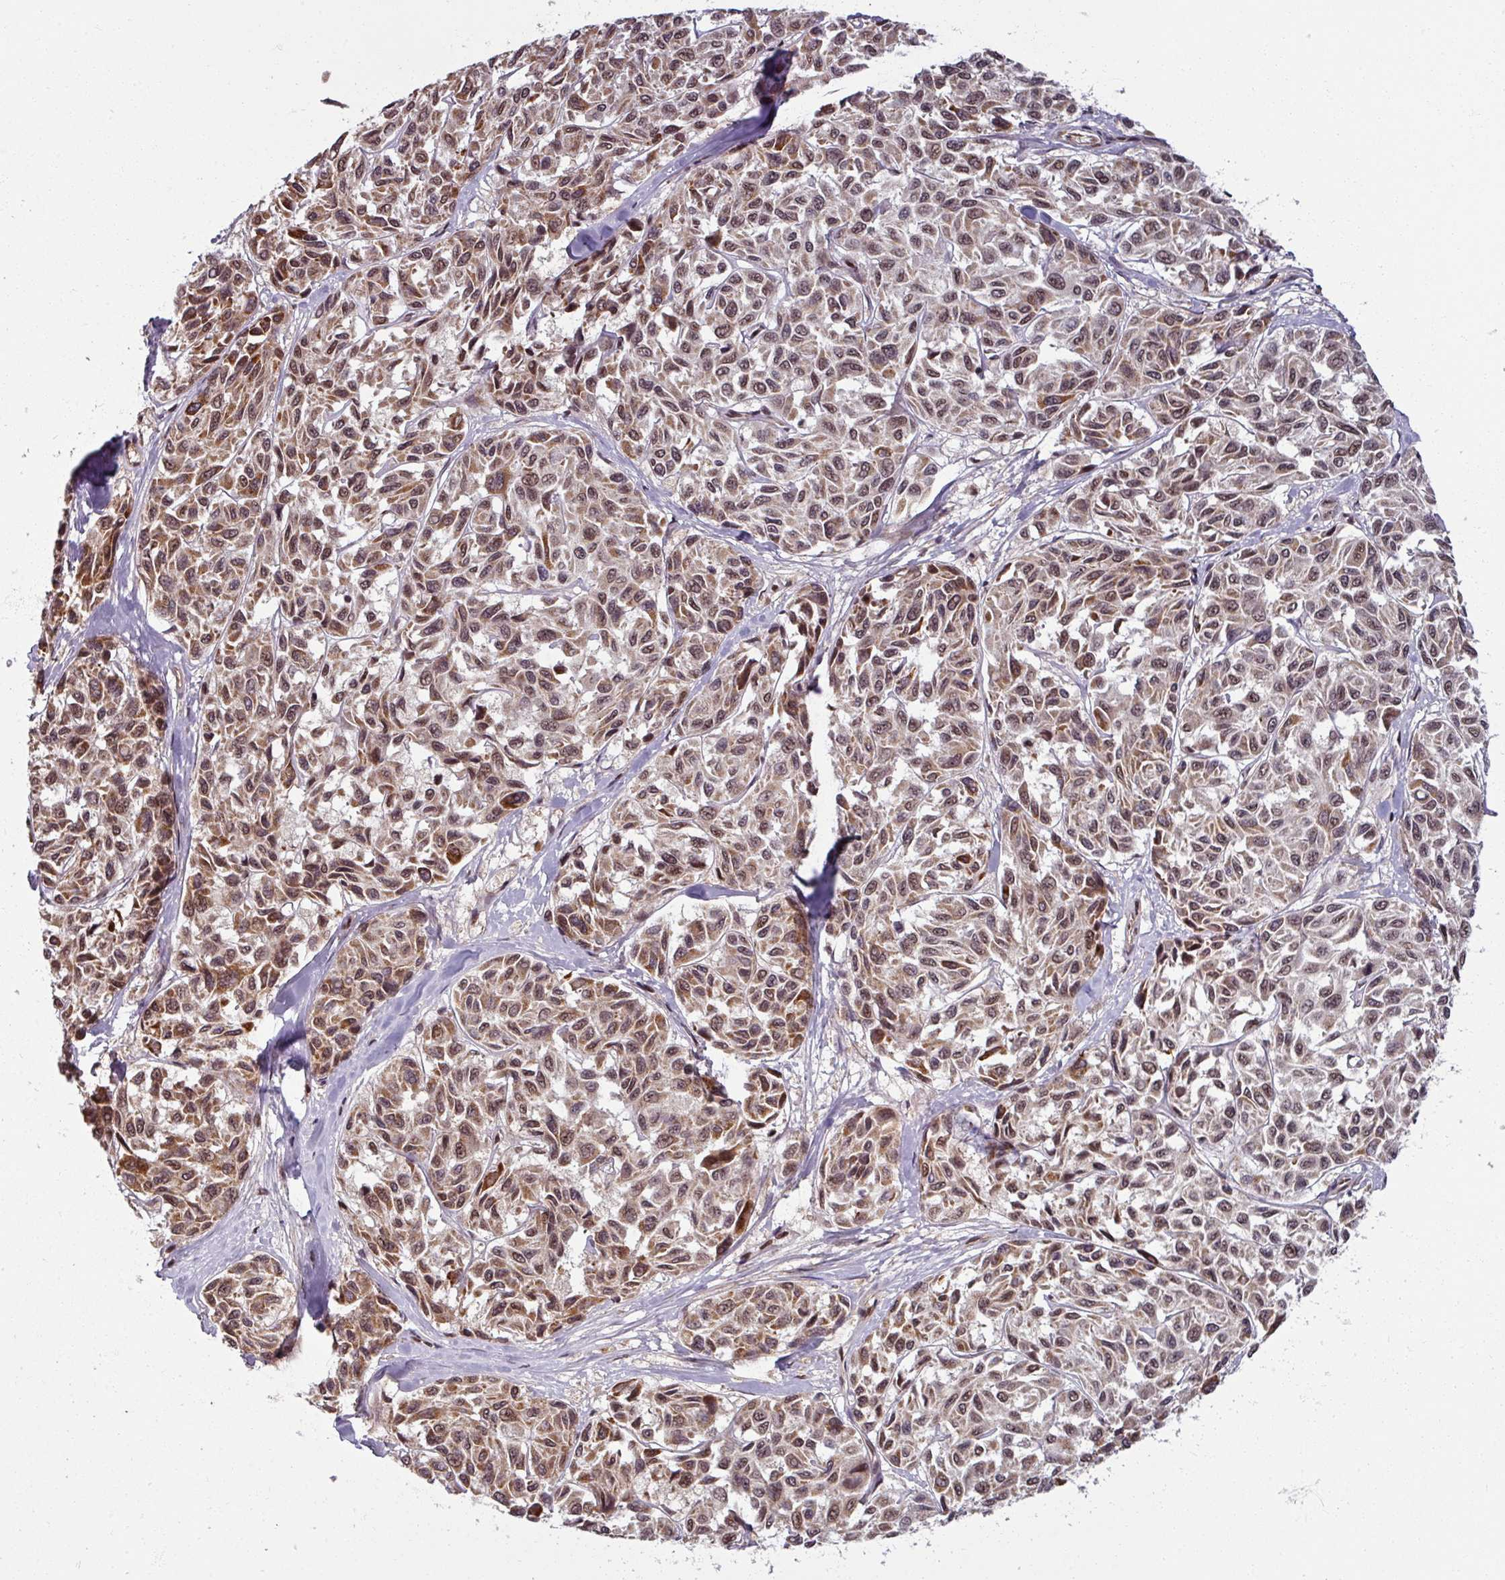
{"staining": {"intensity": "moderate", "quantity": ">75%", "location": "cytoplasmic/membranous,nuclear"}, "tissue": "melanoma", "cell_type": "Tumor cells", "image_type": "cancer", "snomed": [{"axis": "morphology", "description": "Malignant melanoma, NOS"}, {"axis": "topography", "description": "Skin"}], "caption": "Melanoma stained with a brown dye exhibits moderate cytoplasmic/membranous and nuclear positive positivity in about >75% of tumor cells.", "gene": "SWI5", "patient": {"sex": "female", "age": 66}}